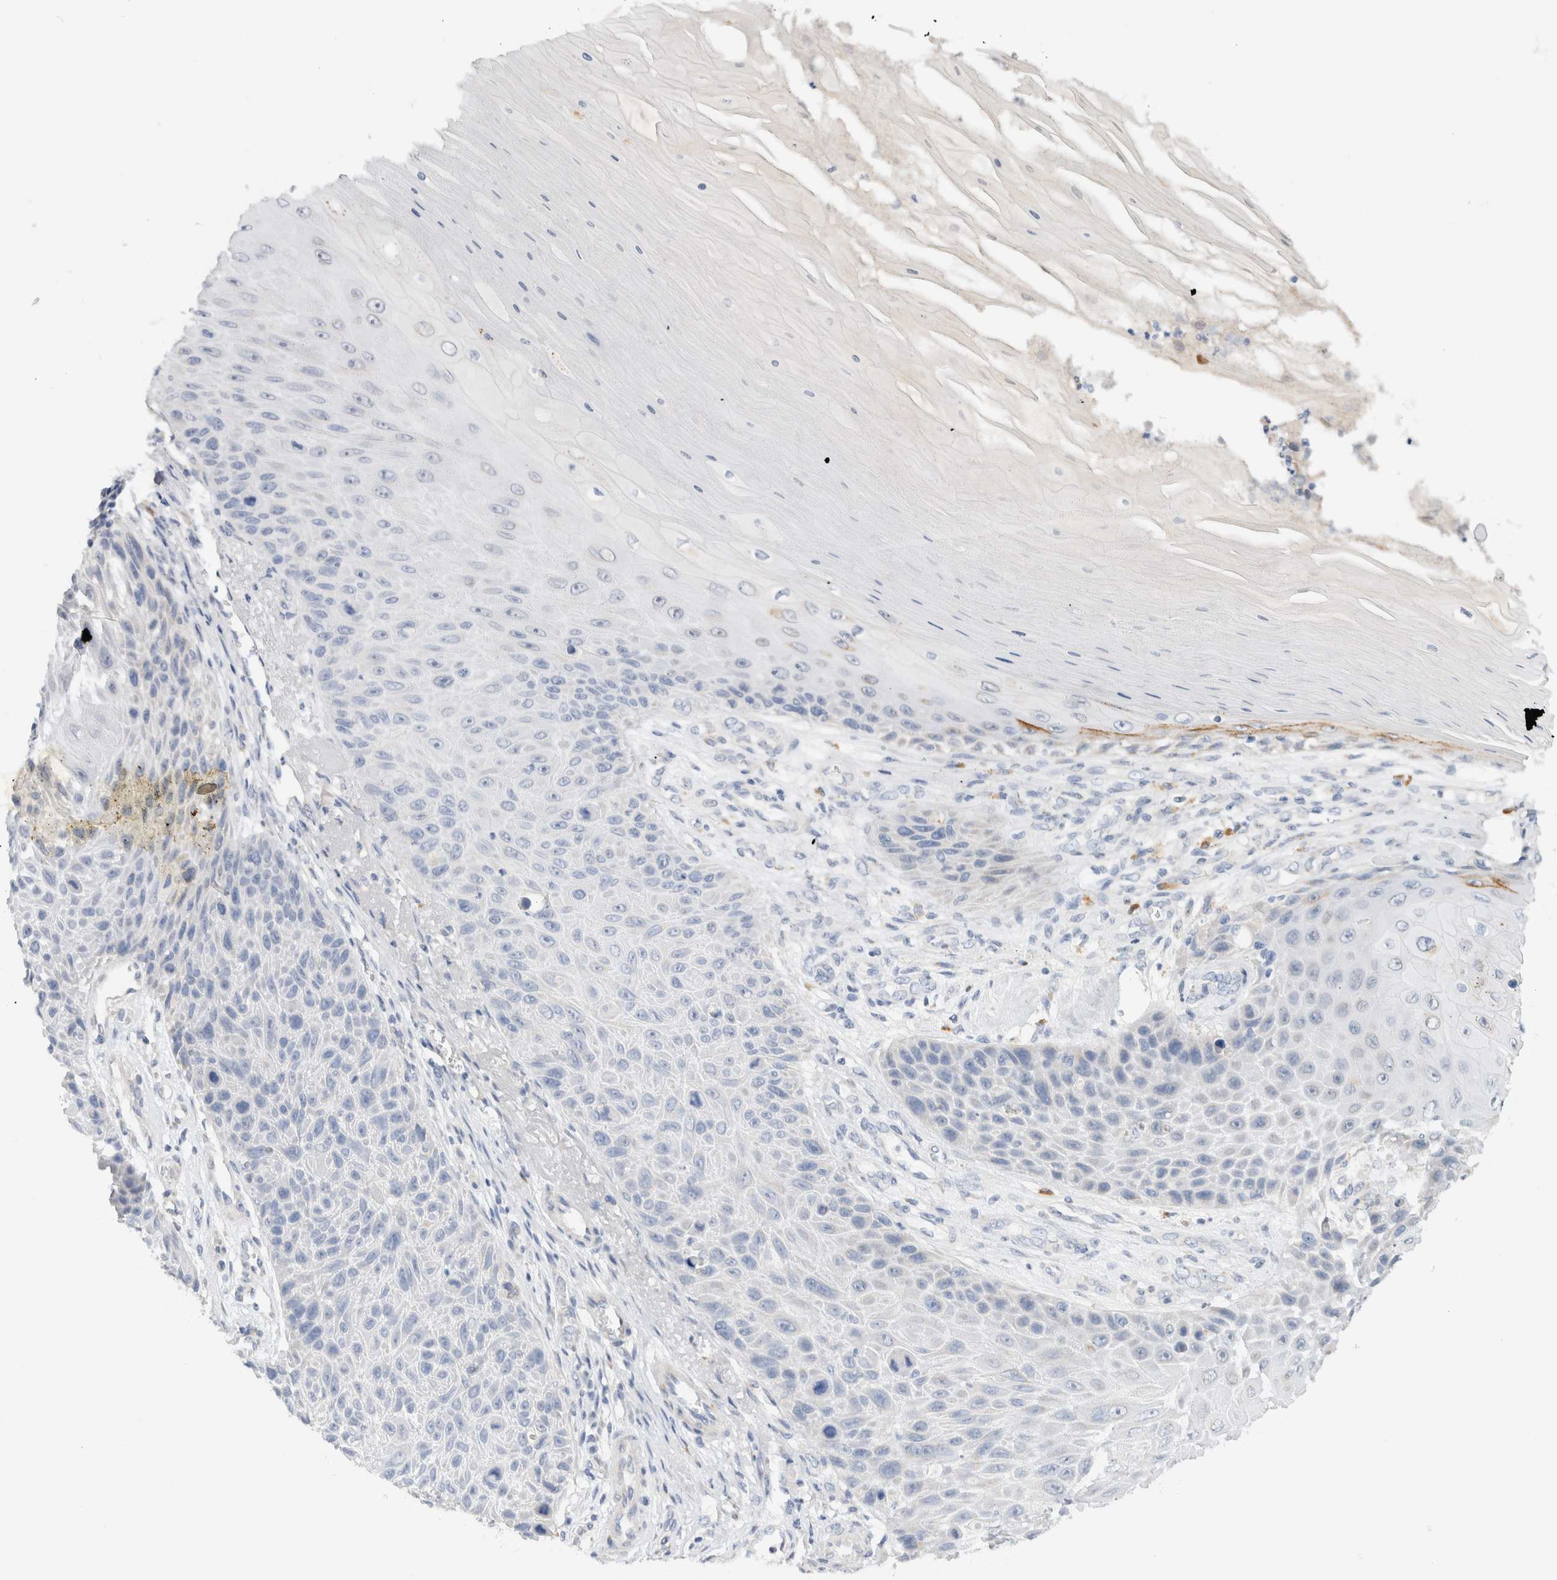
{"staining": {"intensity": "negative", "quantity": "none", "location": "none"}, "tissue": "skin cancer", "cell_type": "Tumor cells", "image_type": "cancer", "snomed": [{"axis": "morphology", "description": "Squamous cell carcinoma, NOS"}, {"axis": "topography", "description": "Skin"}], "caption": "Human squamous cell carcinoma (skin) stained for a protein using immunohistochemistry (IHC) reveals no positivity in tumor cells.", "gene": "GADD45G", "patient": {"sex": "female", "age": 88}}